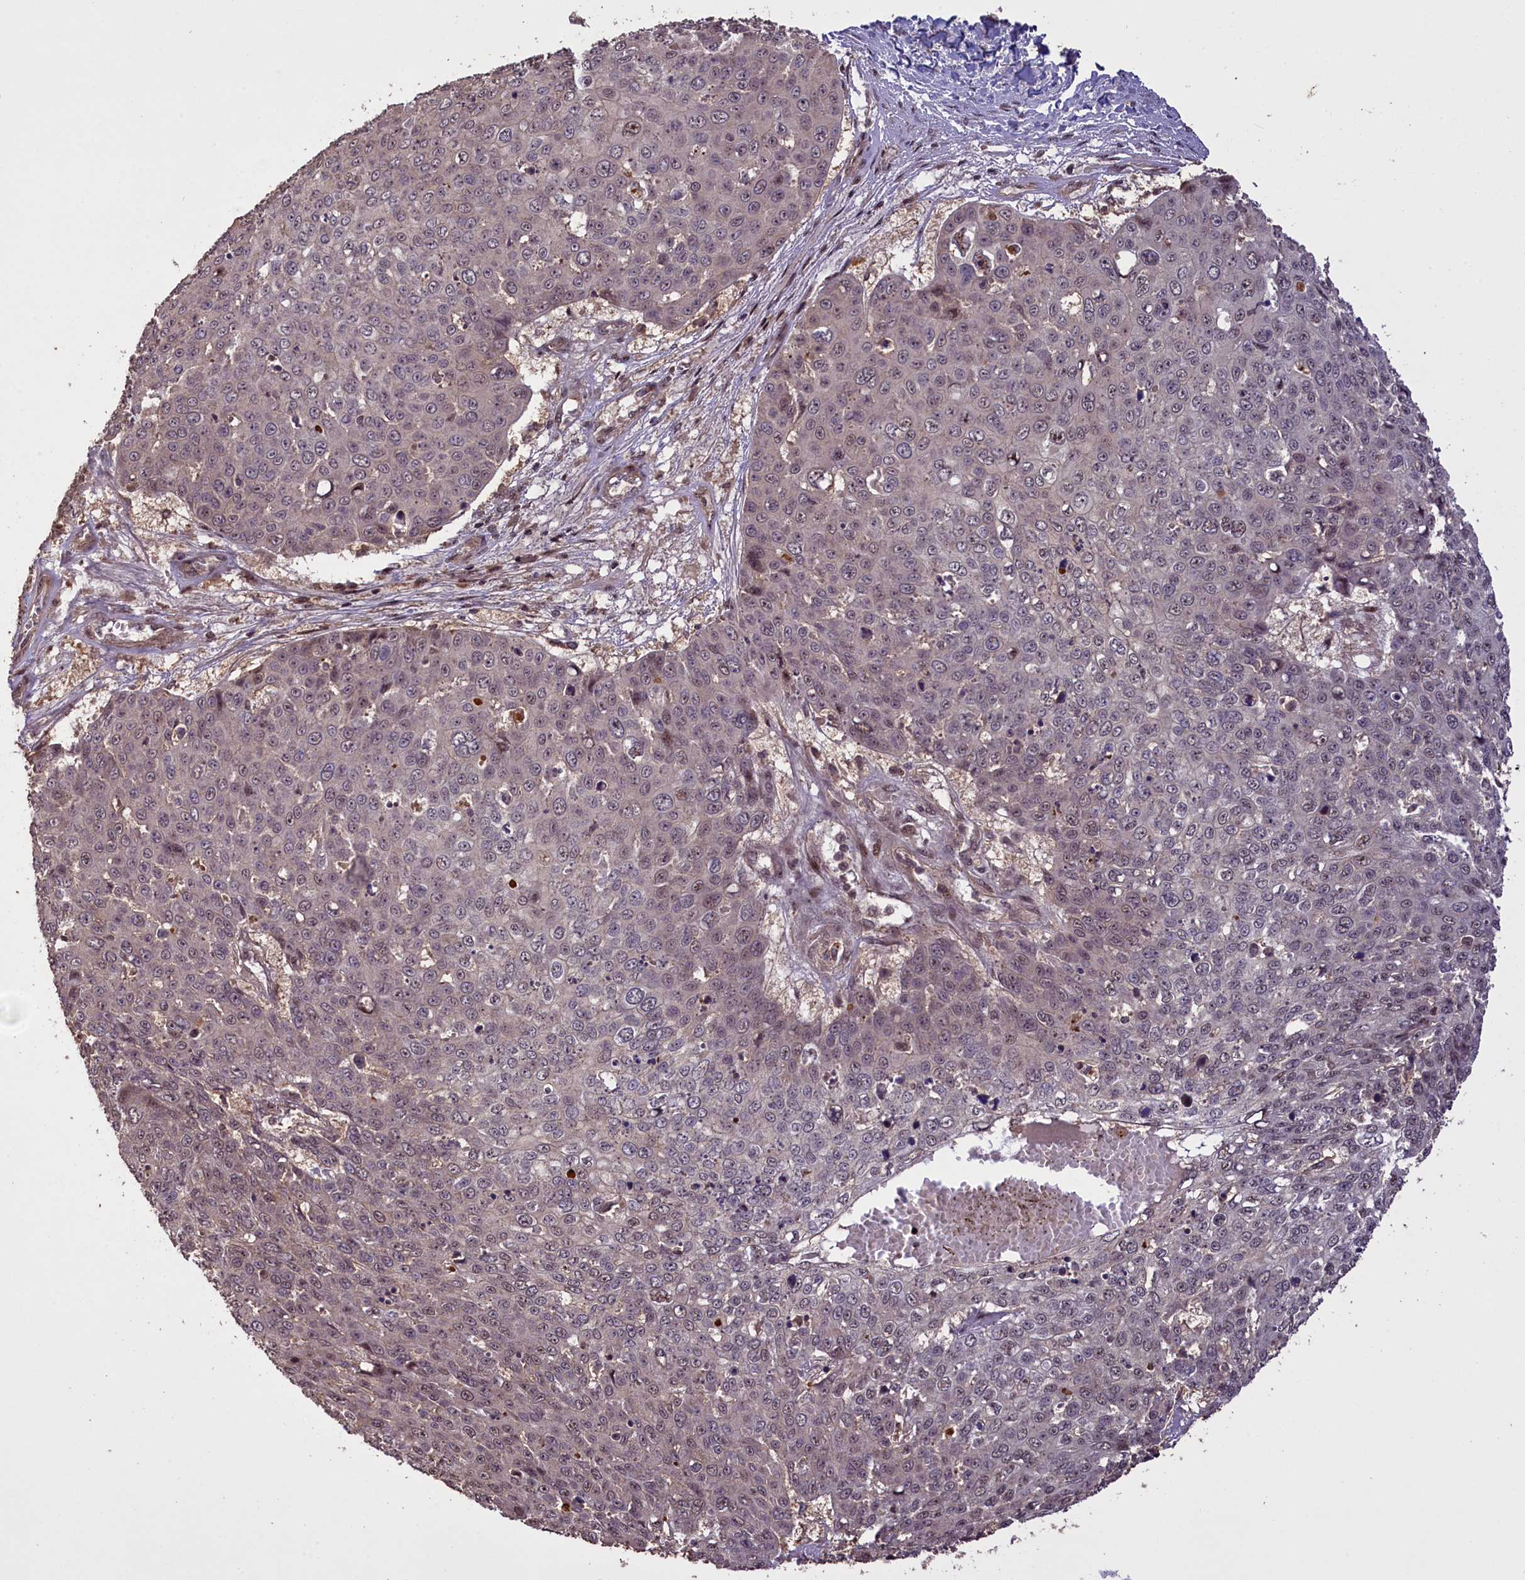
{"staining": {"intensity": "weak", "quantity": "<25%", "location": "nuclear"}, "tissue": "skin cancer", "cell_type": "Tumor cells", "image_type": "cancer", "snomed": [{"axis": "morphology", "description": "Squamous cell carcinoma, NOS"}, {"axis": "topography", "description": "Skin"}], "caption": "Tumor cells show no significant protein expression in squamous cell carcinoma (skin). (Immunohistochemistry (ihc), brightfield microscopy, high magnification).", "gene": "FUZ", "patient": {"sex": "male", "age": 71}}